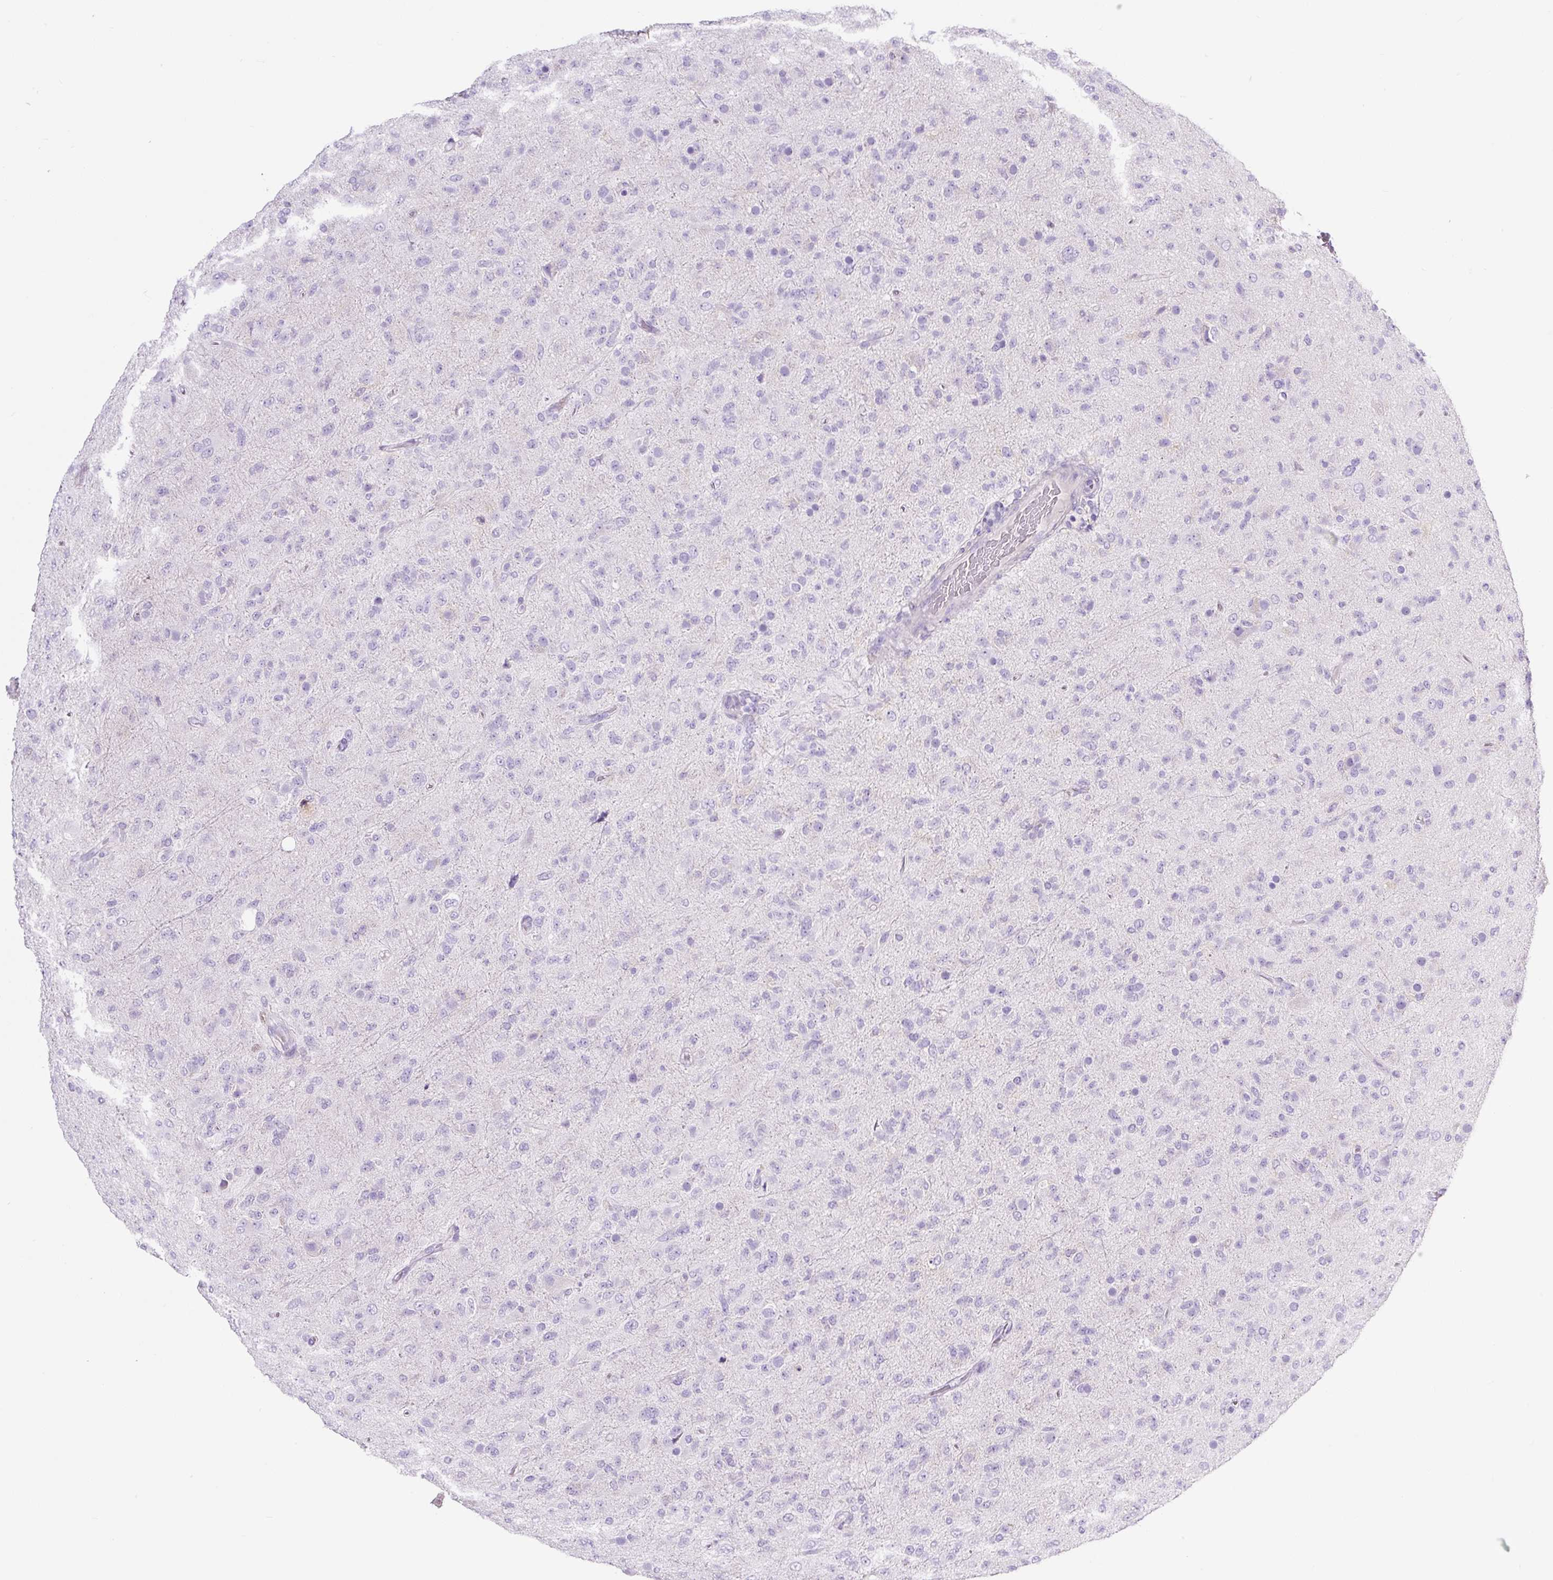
{"staining": {"intensity": "negative", "quantity": "none", "location": "none"}, "tissue": "glioma", "cell_type": "Tumor cells", "image_type": "cancer", "snomed": [{"axis": "morphology", "description": "Glioma, malignant, Low grade"}, {"axis": "topography", "description": "Brain"}], "caption": "There is no significant expression in tumor cells of glioma. Brightfield microscopy of immunohistochemistry (IHC) stained with DAB (3,3'-diaminobenzidine) (brown) and hematoxylin (blue), captured at high magnification.", "gene": "RNF212B", "patient": {"sex": "male", "age": 65}}